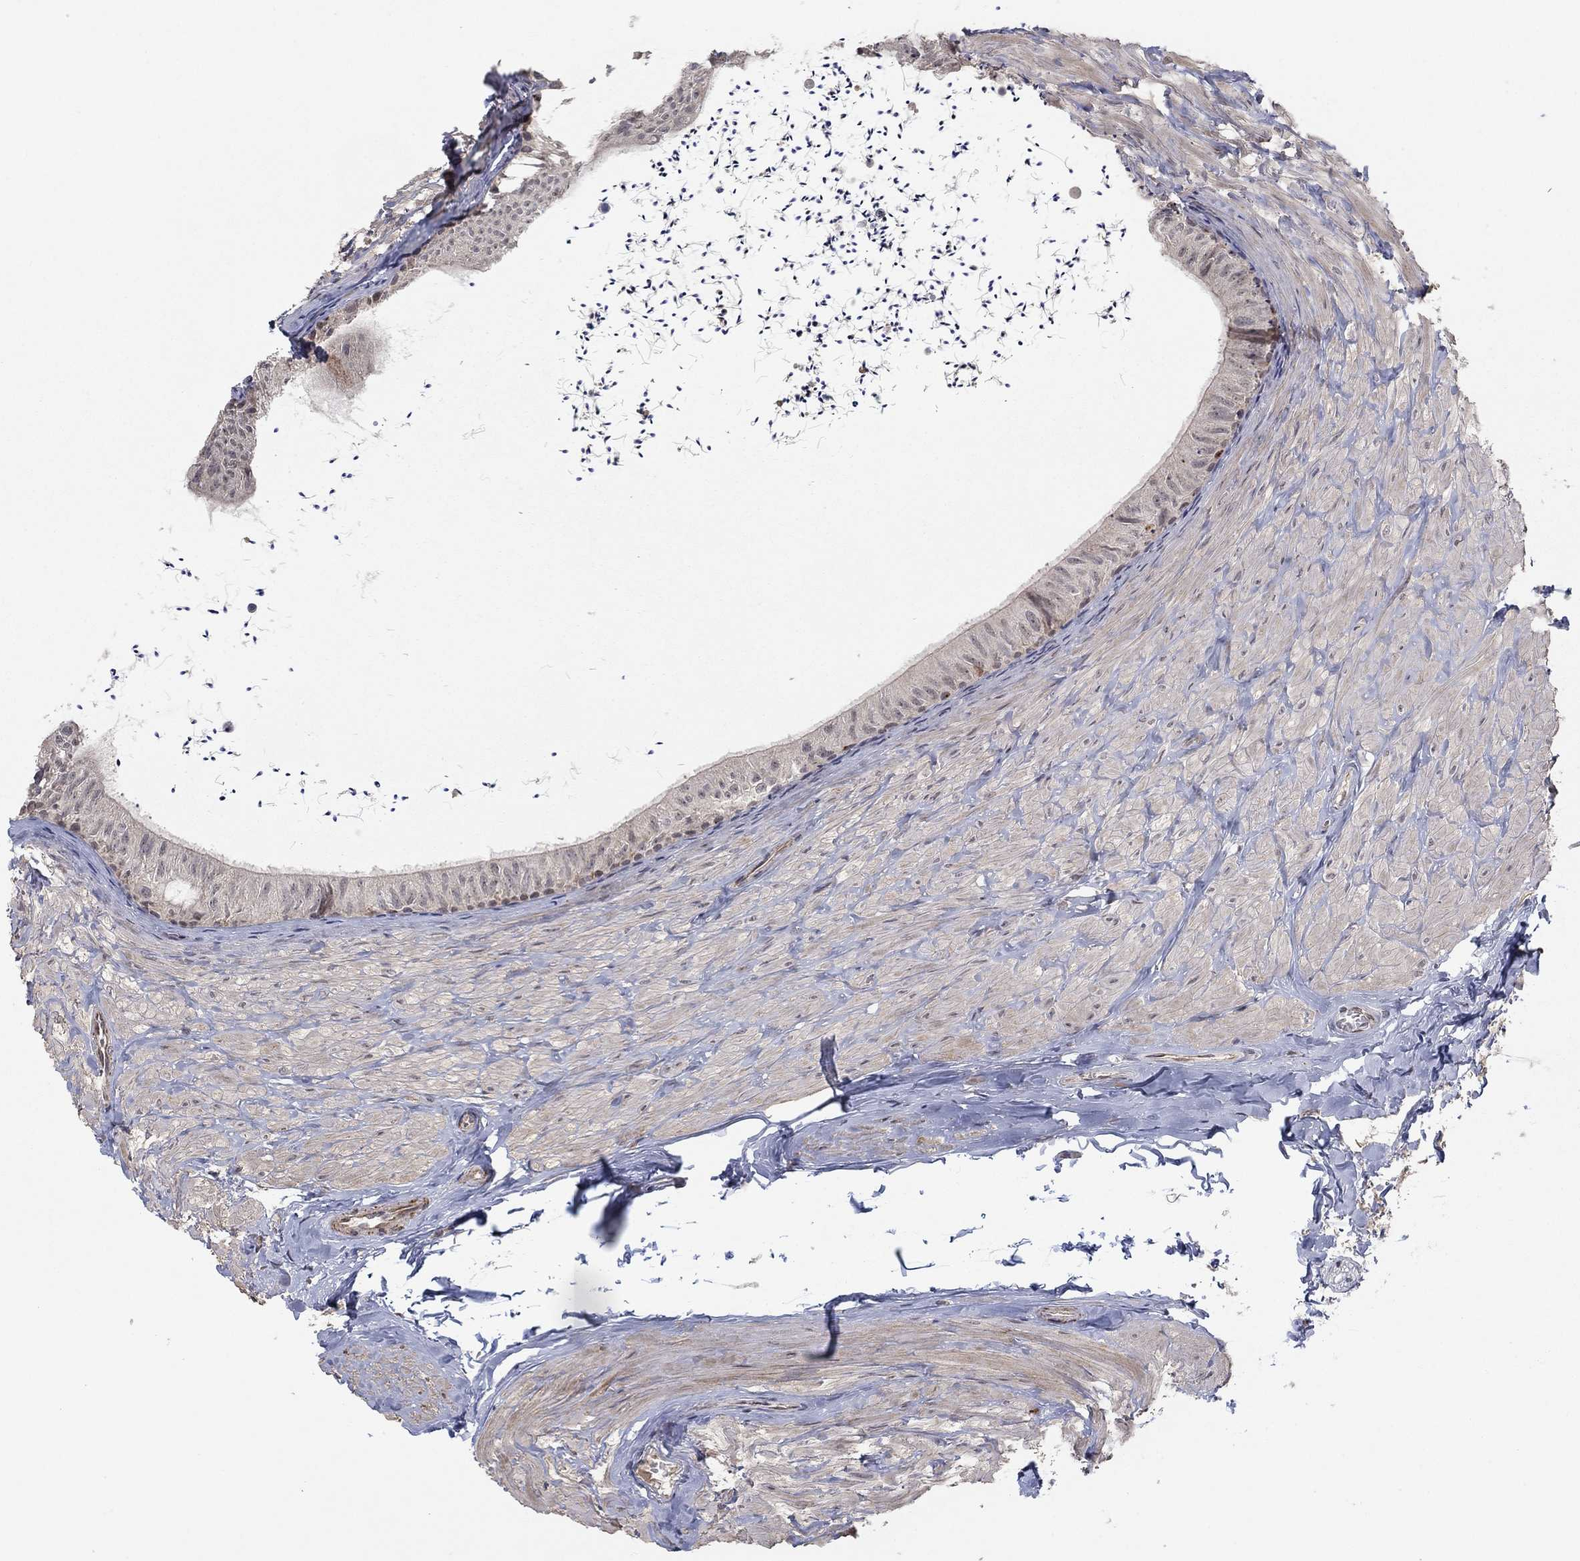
{"staining": {"intensity": "strong", "quantity": "<25%", "location": "nuclear"}, "tissue": "epididymis", "cell_type": "Glandular cells", "image_type": "normal", "snomed": [{"axis": "morphology", "description": "Normal tissue, NOS"}, {"axis": "topography", "description": "Epididymis"}], "caption": "Epididymis stained with DAB immunohistochemistry exhibits medium levels of strong nuclear positivity in about <25% of glandular cells.", "gene": "ZNF395", "patient": {"sex": "male", "age": 32}}